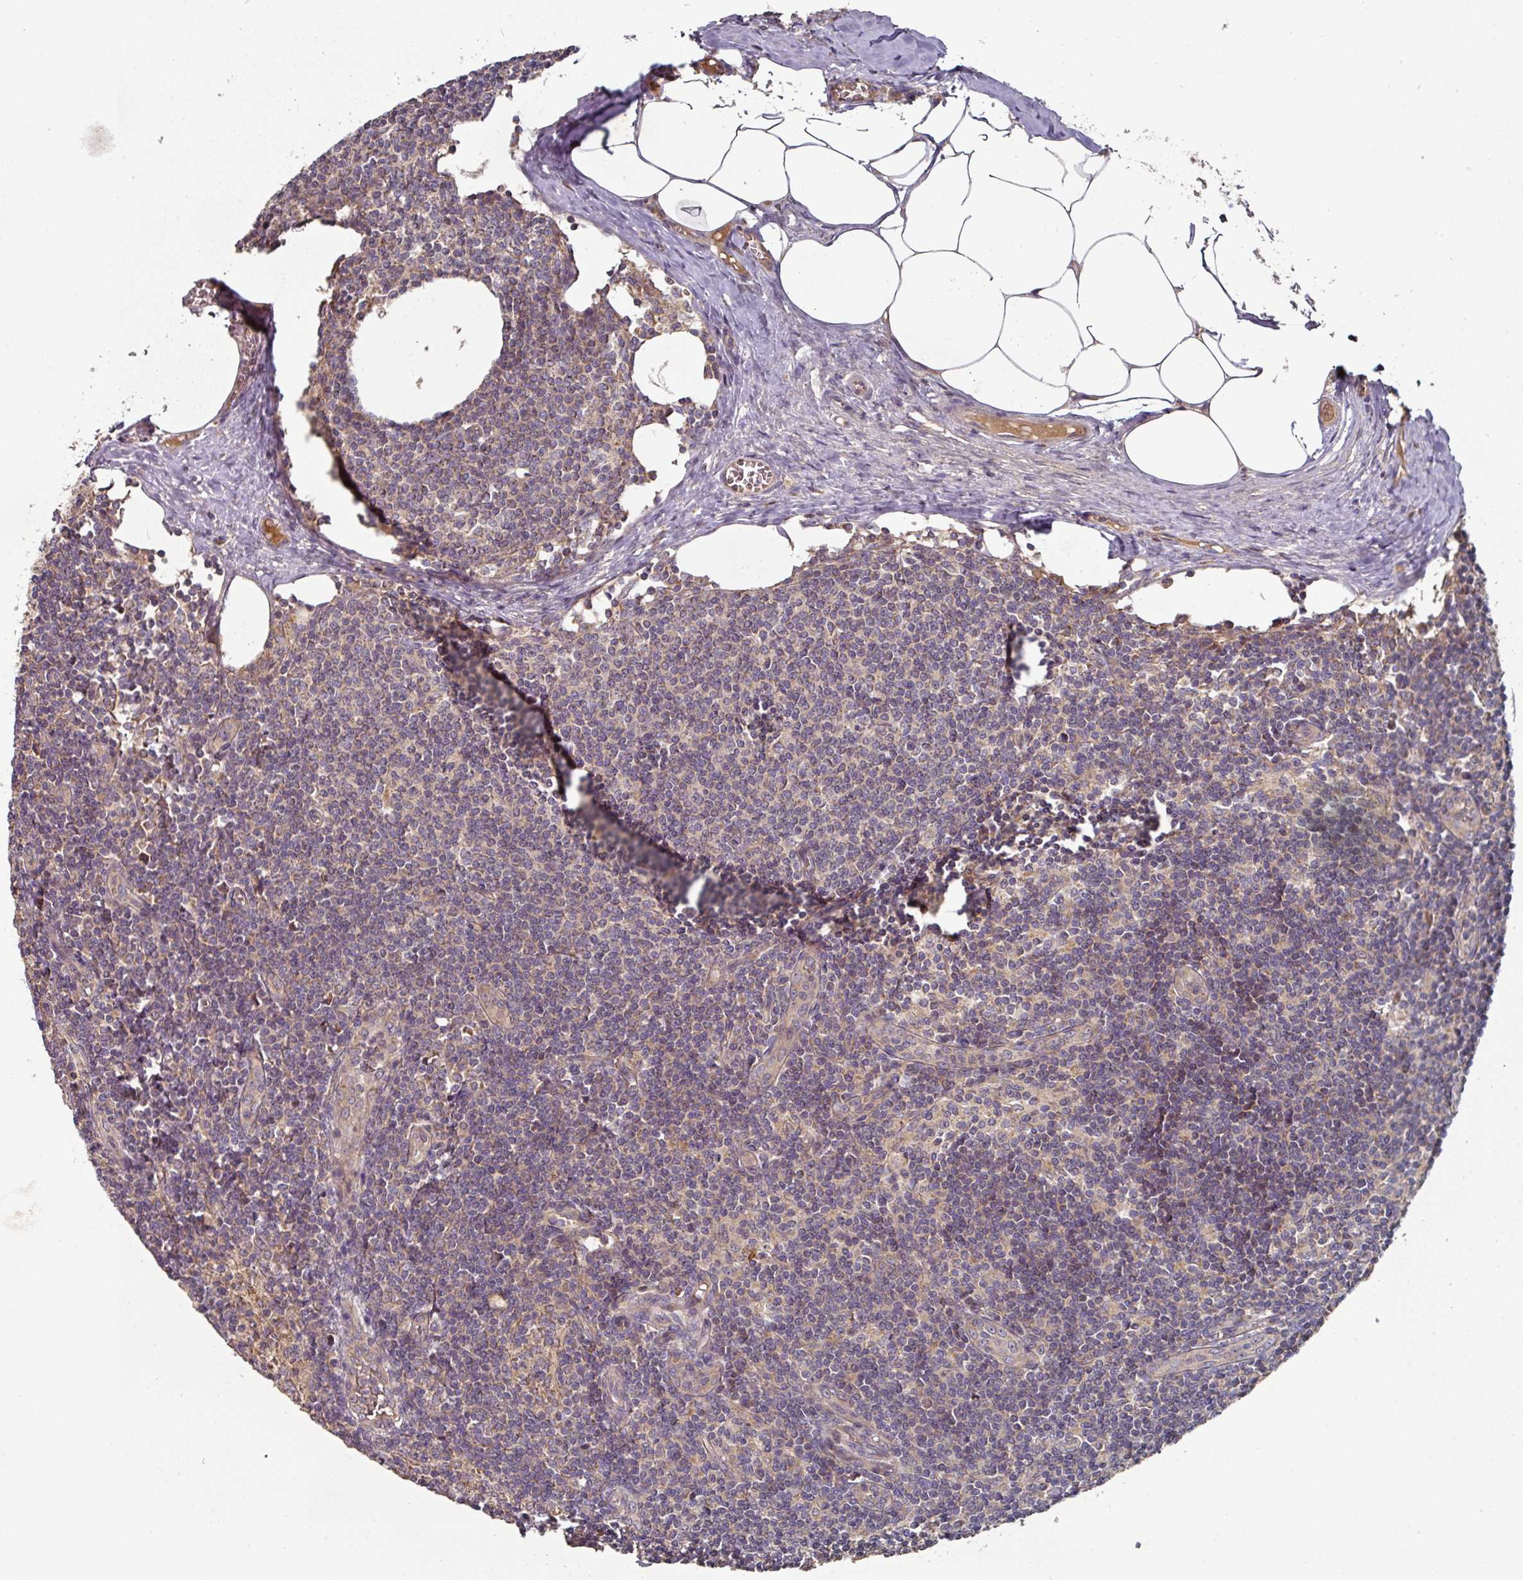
{"staining": {"intensity": "negative", "quantity": "none", "location": "none"}, "tissue": "lymph node", "cell_type": "Germinal center cells", "image_type": "normal", "snomed": [{"axis": "morphology", "description": "Normal tissue, NOS"}, {"axis": "topography", "description": "Lymph node"}], "caption": "IHC image of benign lymph node stained for a protein (brown), which displays no expression in germinal center cells.", "gene": "DNAJC7", "patient": {"sex": "female", "age": 59}}